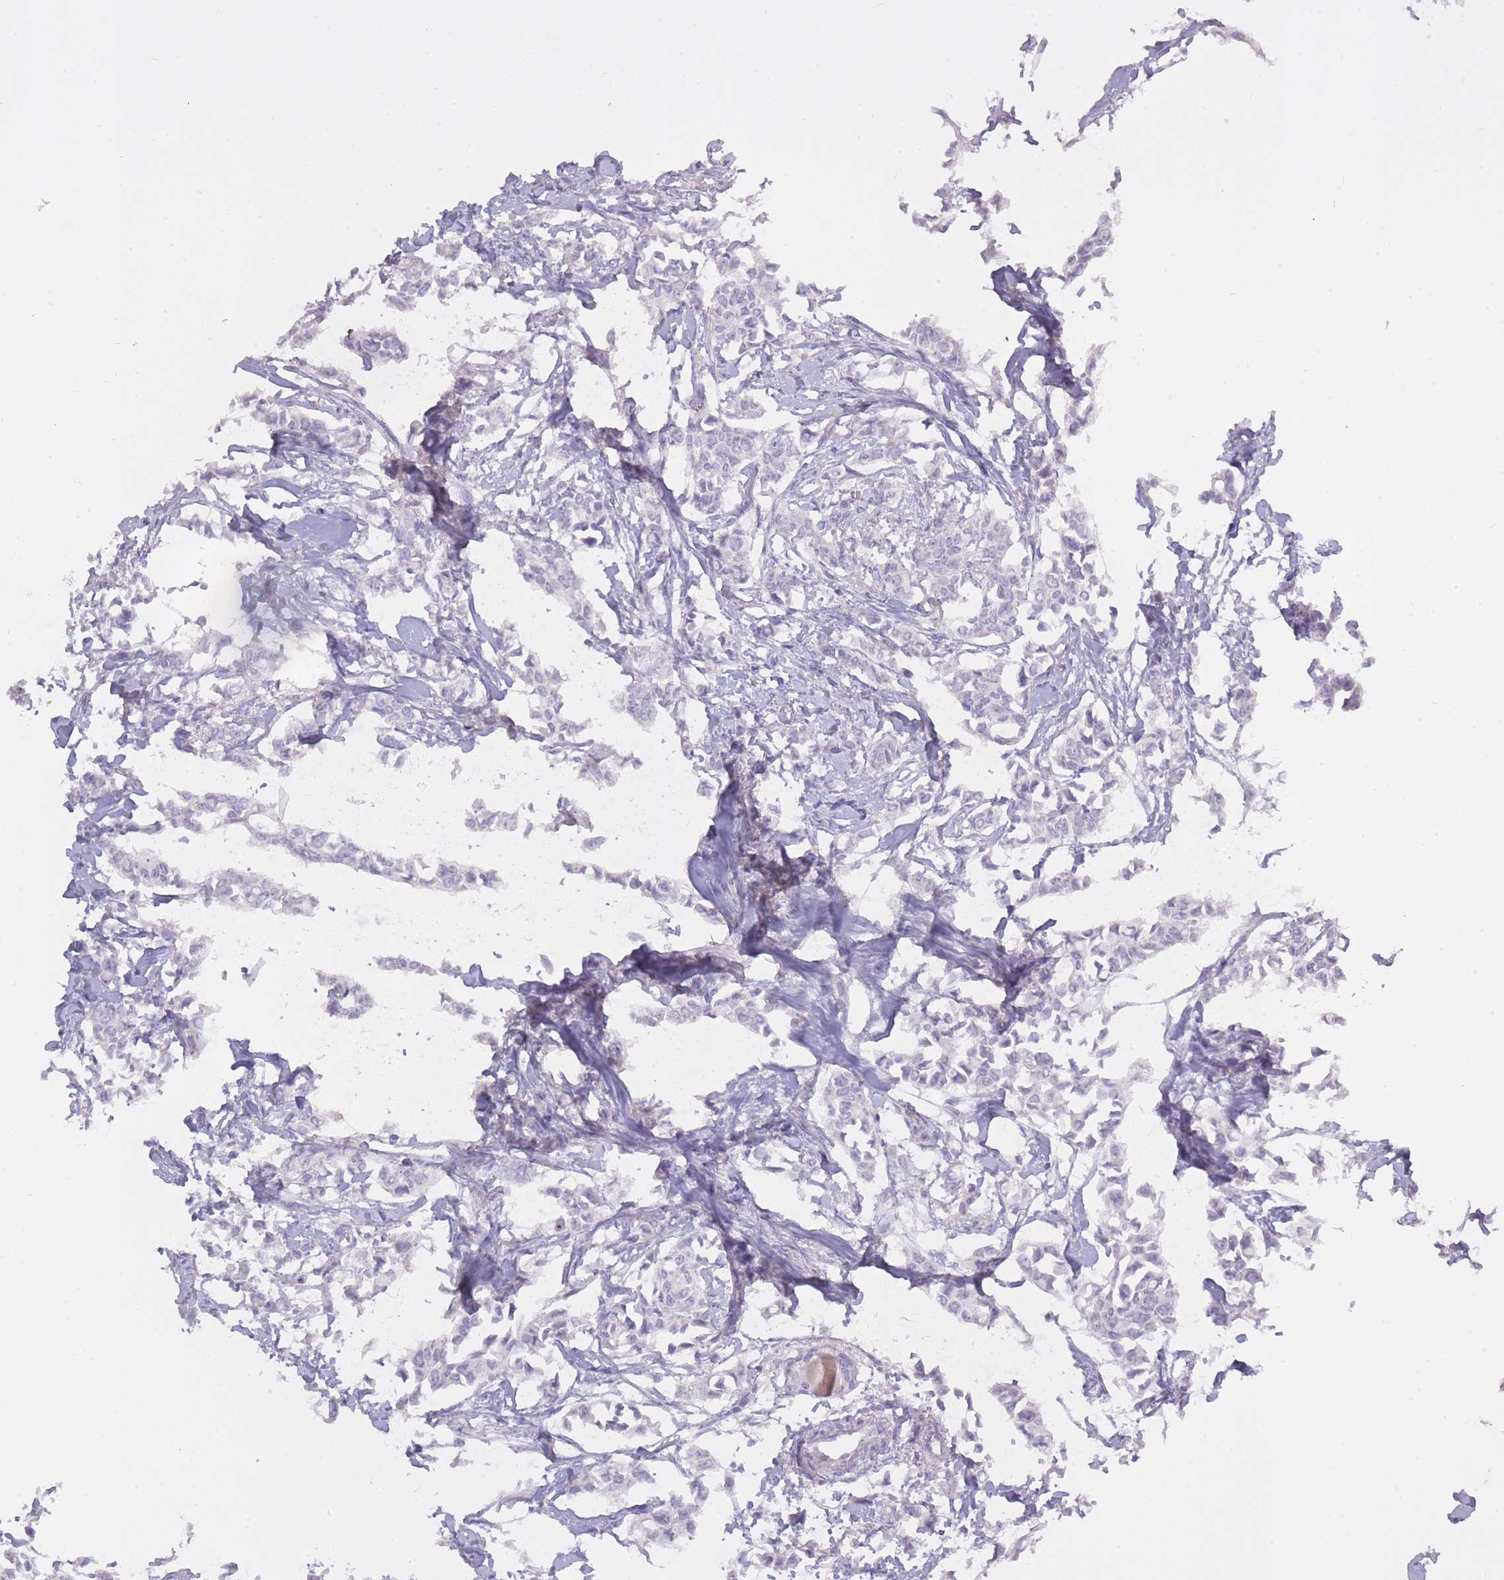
{"staining": {"intensity": "negative", "quantity": "none", "location": "none"}, "tissue": "breast cancer", "cell_type": "Tumor cells", "image_type": "cancer", "snomed": [{"axis": "morphology", "description": "Duct carcinoma"}, {"axis": "topography", "description": "Breast"}], "caption": "This is an immunohistochemistry micrograph of breast cancer (invasive ductal carcinoma). There is no expression in tumor cells.", "gene": "BDKRB2", "patient": {"sex": "female", "age": 41}}